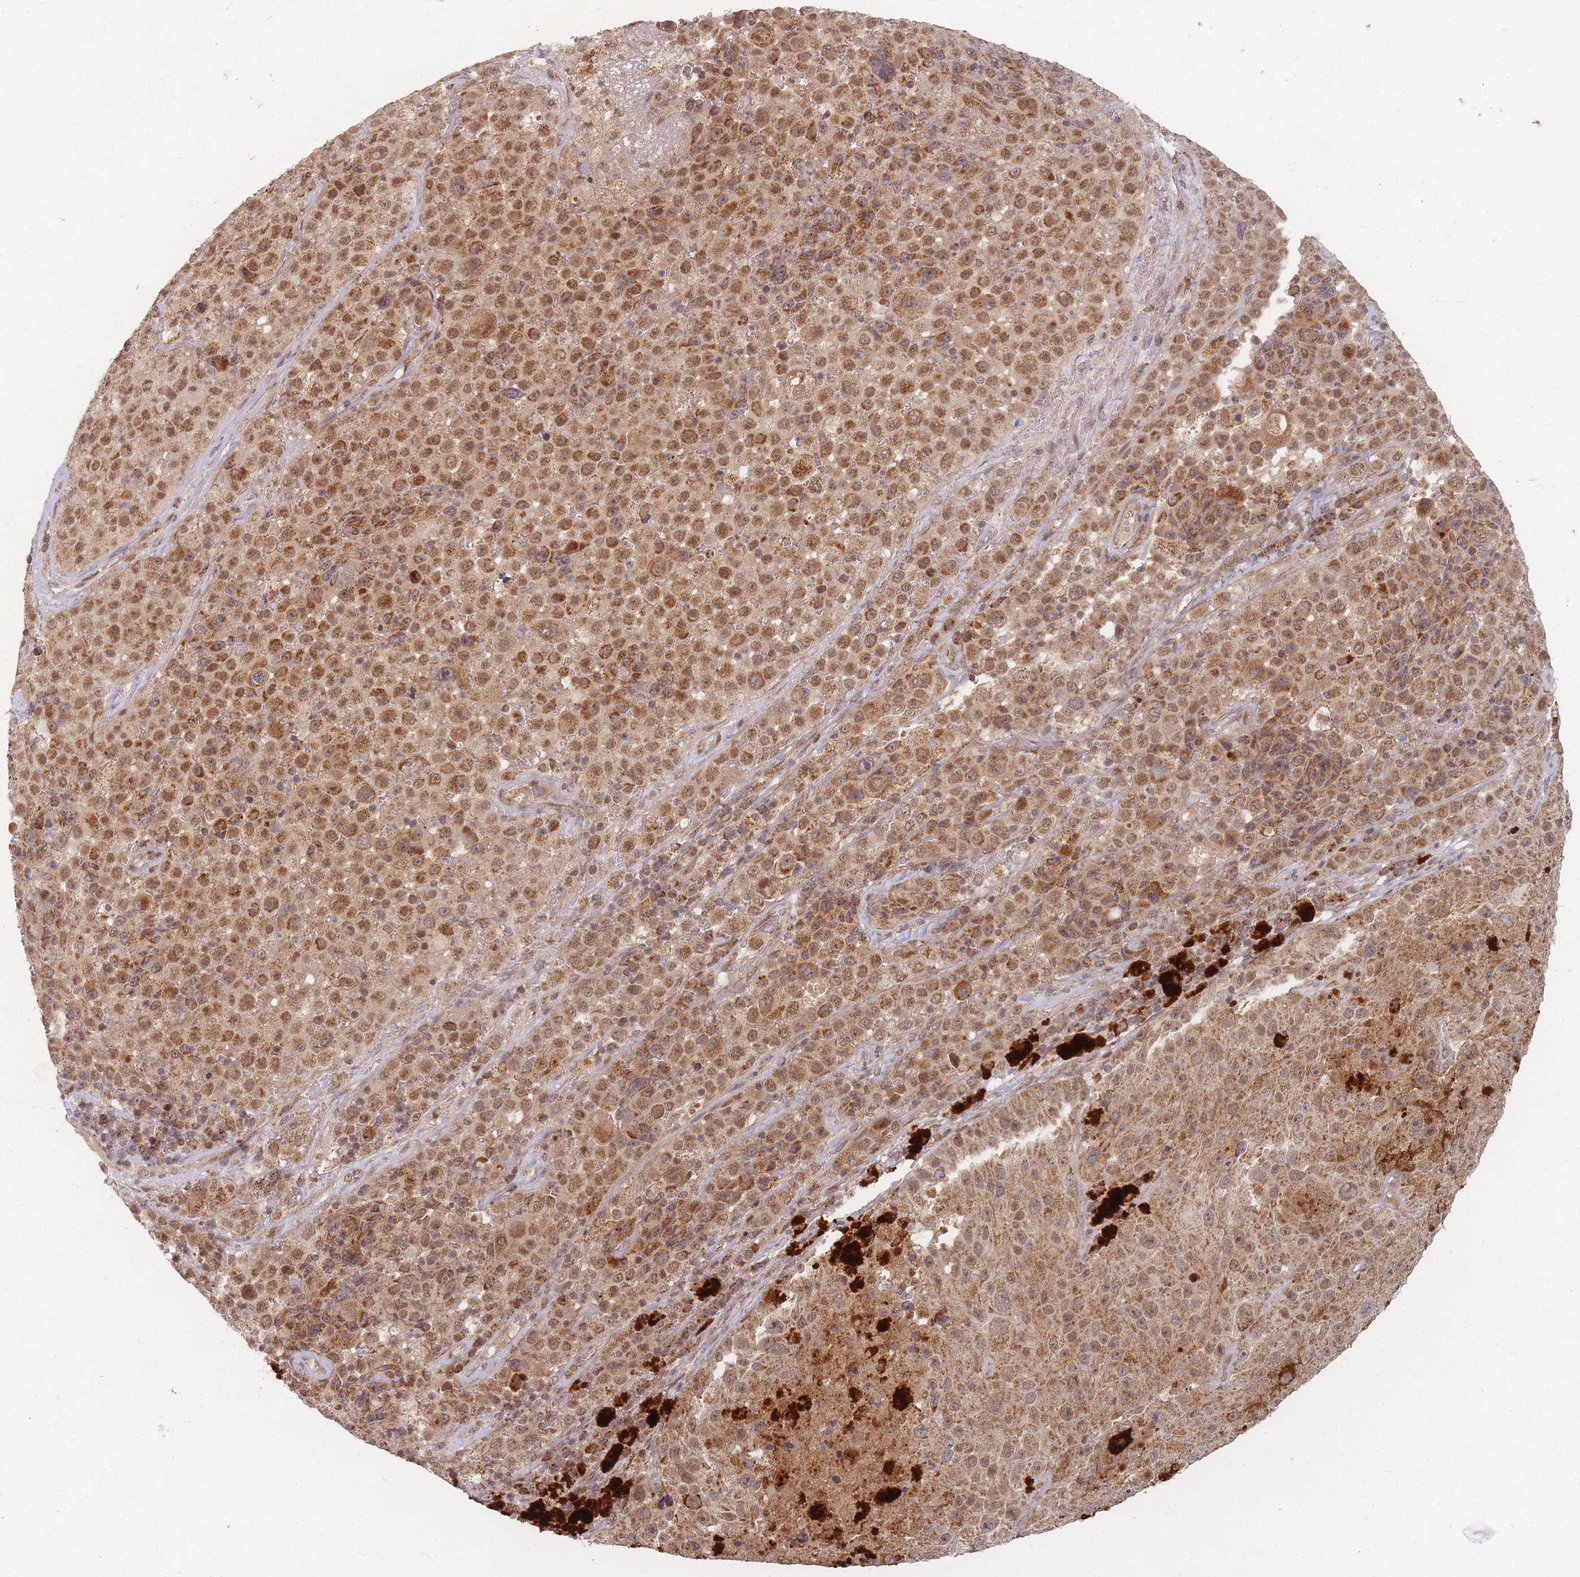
{"staining": {"intensity": "moderate", "quantity": ">75%", "location": "cytoplasmic/membranous,nuclear"}, "tissue": "melanoma", "cell_type": "Tumor cells", "image_type": "cancer", "snomed": [{"axis": "morphology", "description": "Malignant melanoma, Metastatic site"}, {"axis": "topography", "description": "Lymph node"}], "caption": "Immunohistochemical staining of melanoma reveals moderate cytoplasmic/membranous and nuclear protein staining in approximately >75% of tumor cells.", "gene": "RADX", "patient": {"sex": "male", "age": 62}}